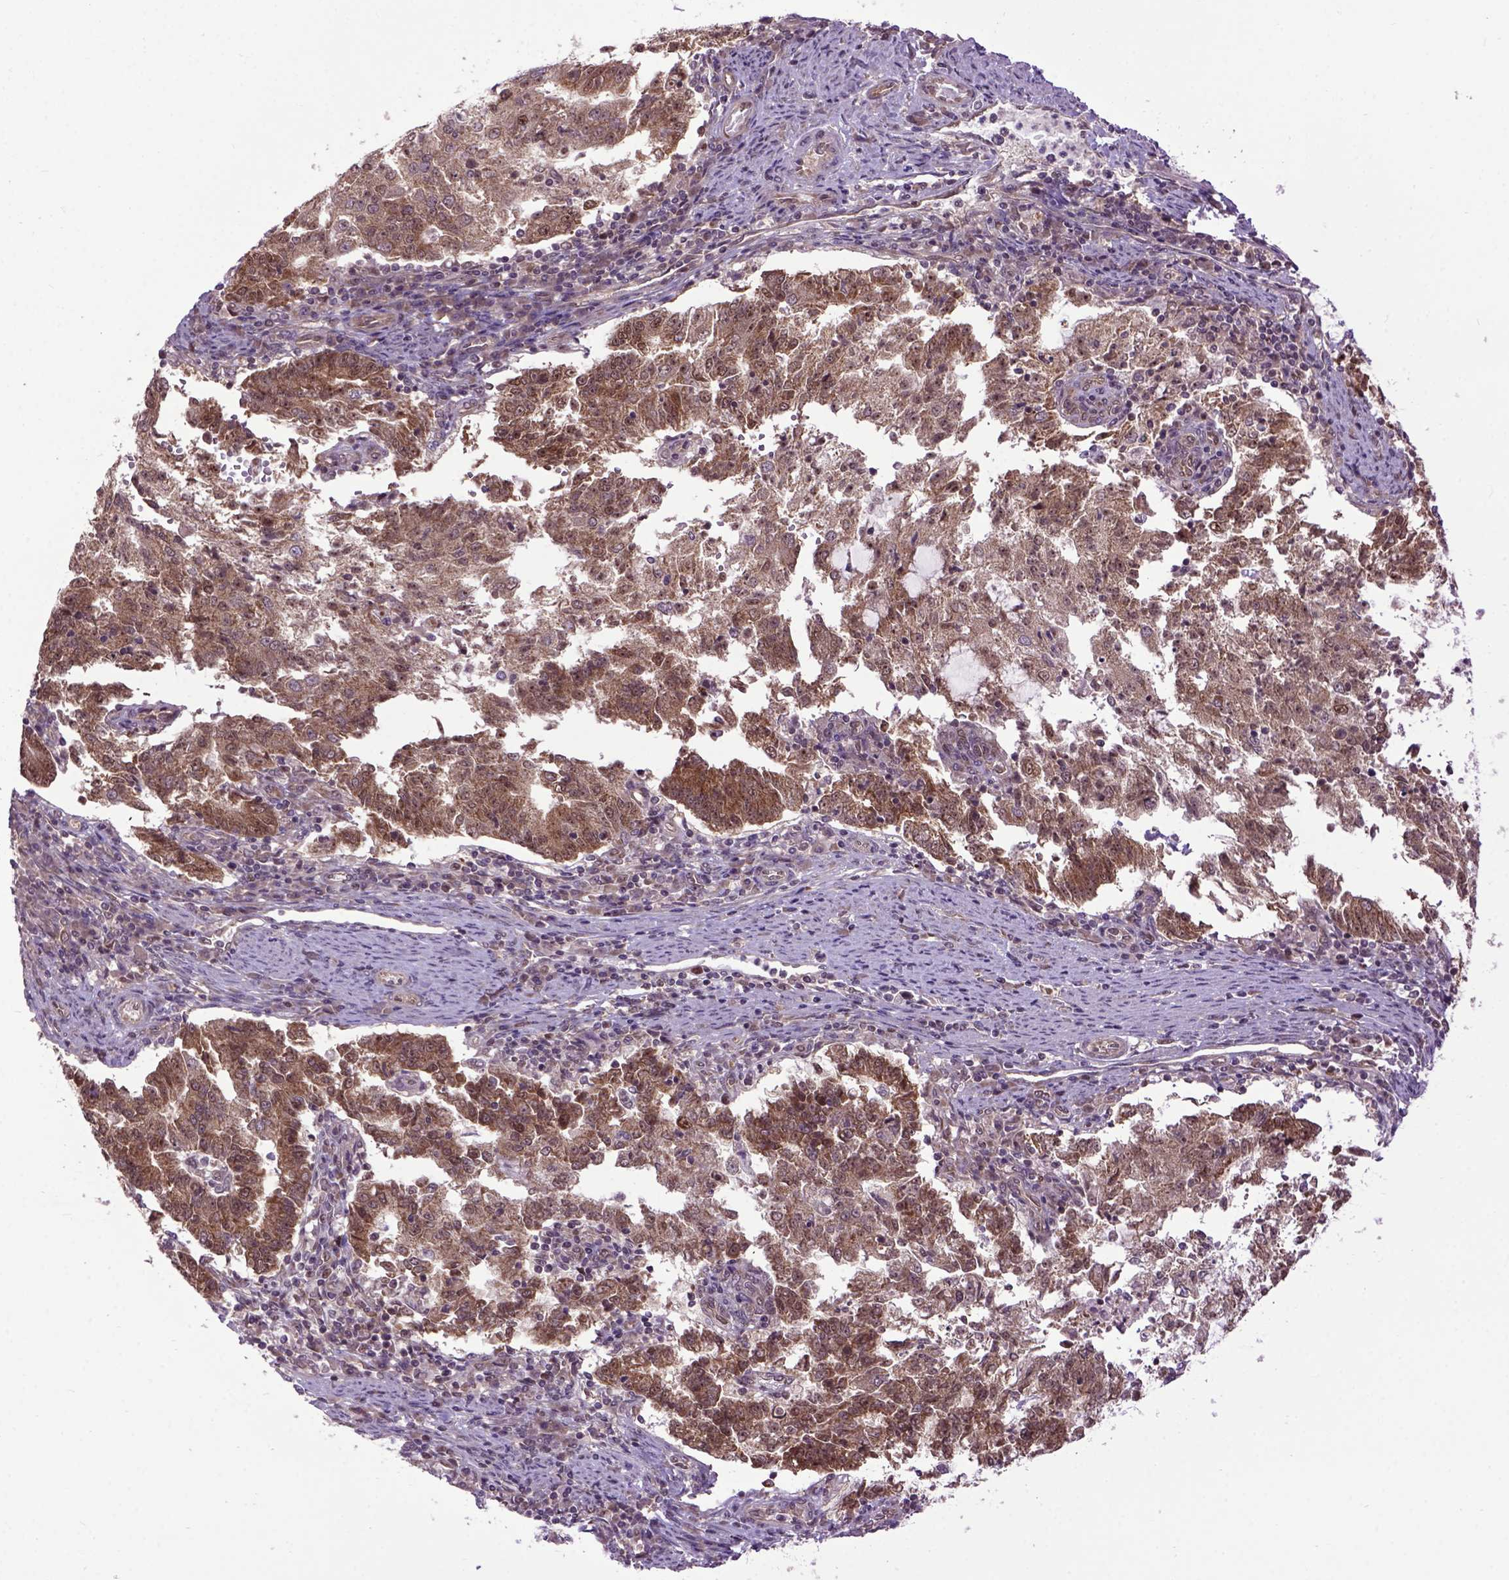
{"staining": {"intensity": "moderate", "quantity": ">75%", "location": "cytoplasmic/membranous,nuclear"}, "tissue": "endometrial cancer", "cell_type": "Tumor cells", "image_type": "cancer", "snomed": [{"axis": "morphology", "description": "Adenocarcinoma, NOS"}, {"axis": "topography", "description": "Endometrium"}], "caption": "Endometrial cancer stained with a brown dye reveals moderate cytoplasmic/membranous and nuclear positive positivity in approximately >75% of tumor cells.", "gene": "WDR48", "patient": {"sex": "female", "age": 82}}